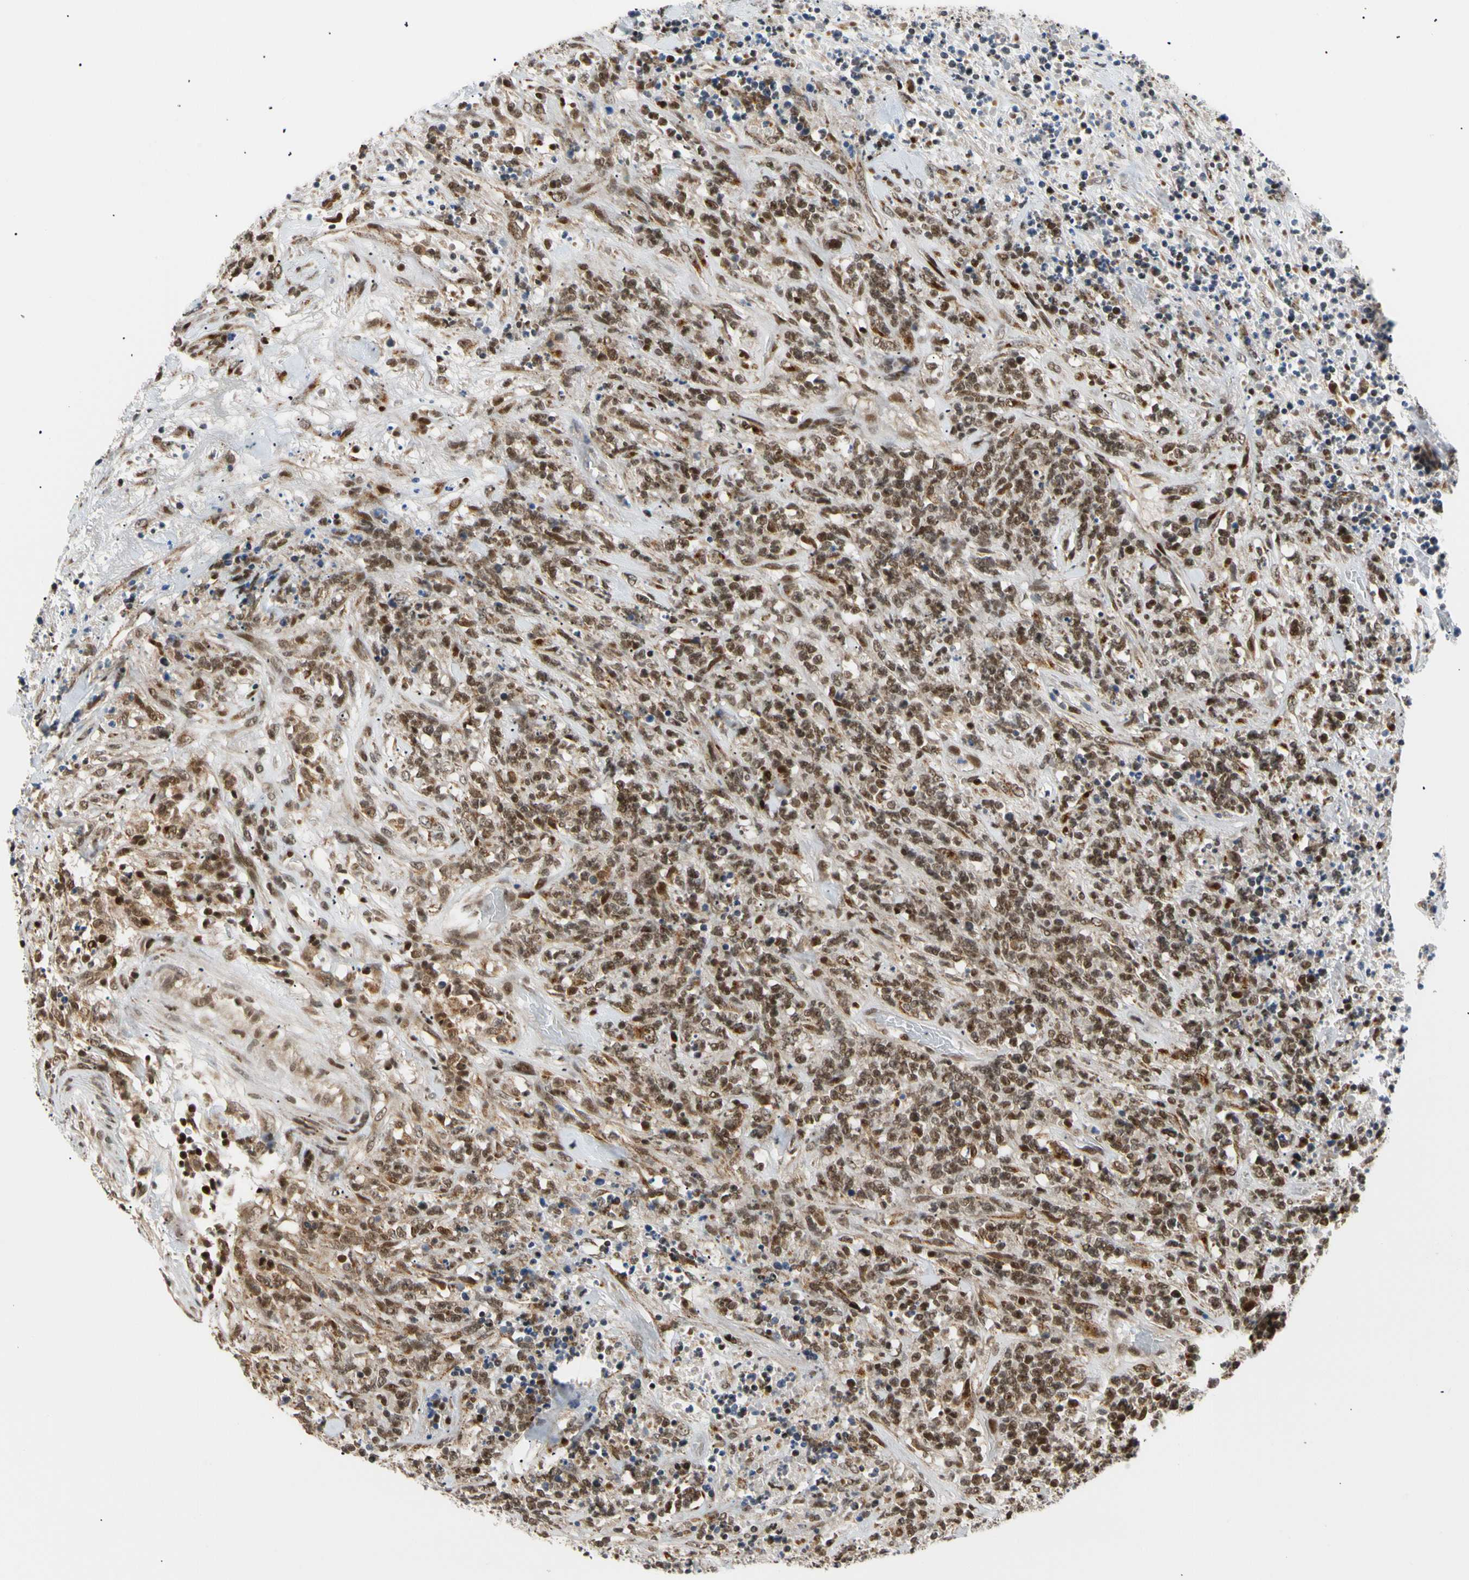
{"staining": {"intensity": "moderate", "quantity": ">75%", "location": "nuclear"}, "tissue": "lymphoma", "cell_type": "Tumor cells", "image_type": "cancer", "snomed": [{"axis": "morphology", "description": "Malignant lymphoma, non-Hodgkin's type, High grade"}, {"axis": "topography", "description": "Soft tissue"}], "caption": "This image displays immunohistochemistry (IHC) staining of human high-grade malignant lymphoma, non-Hodgkin's type, with medium moderate nuclear staining in about >75% of tumor cells.", "gene": "E2F1", "patient": {"sex": "male", "age": 18}}